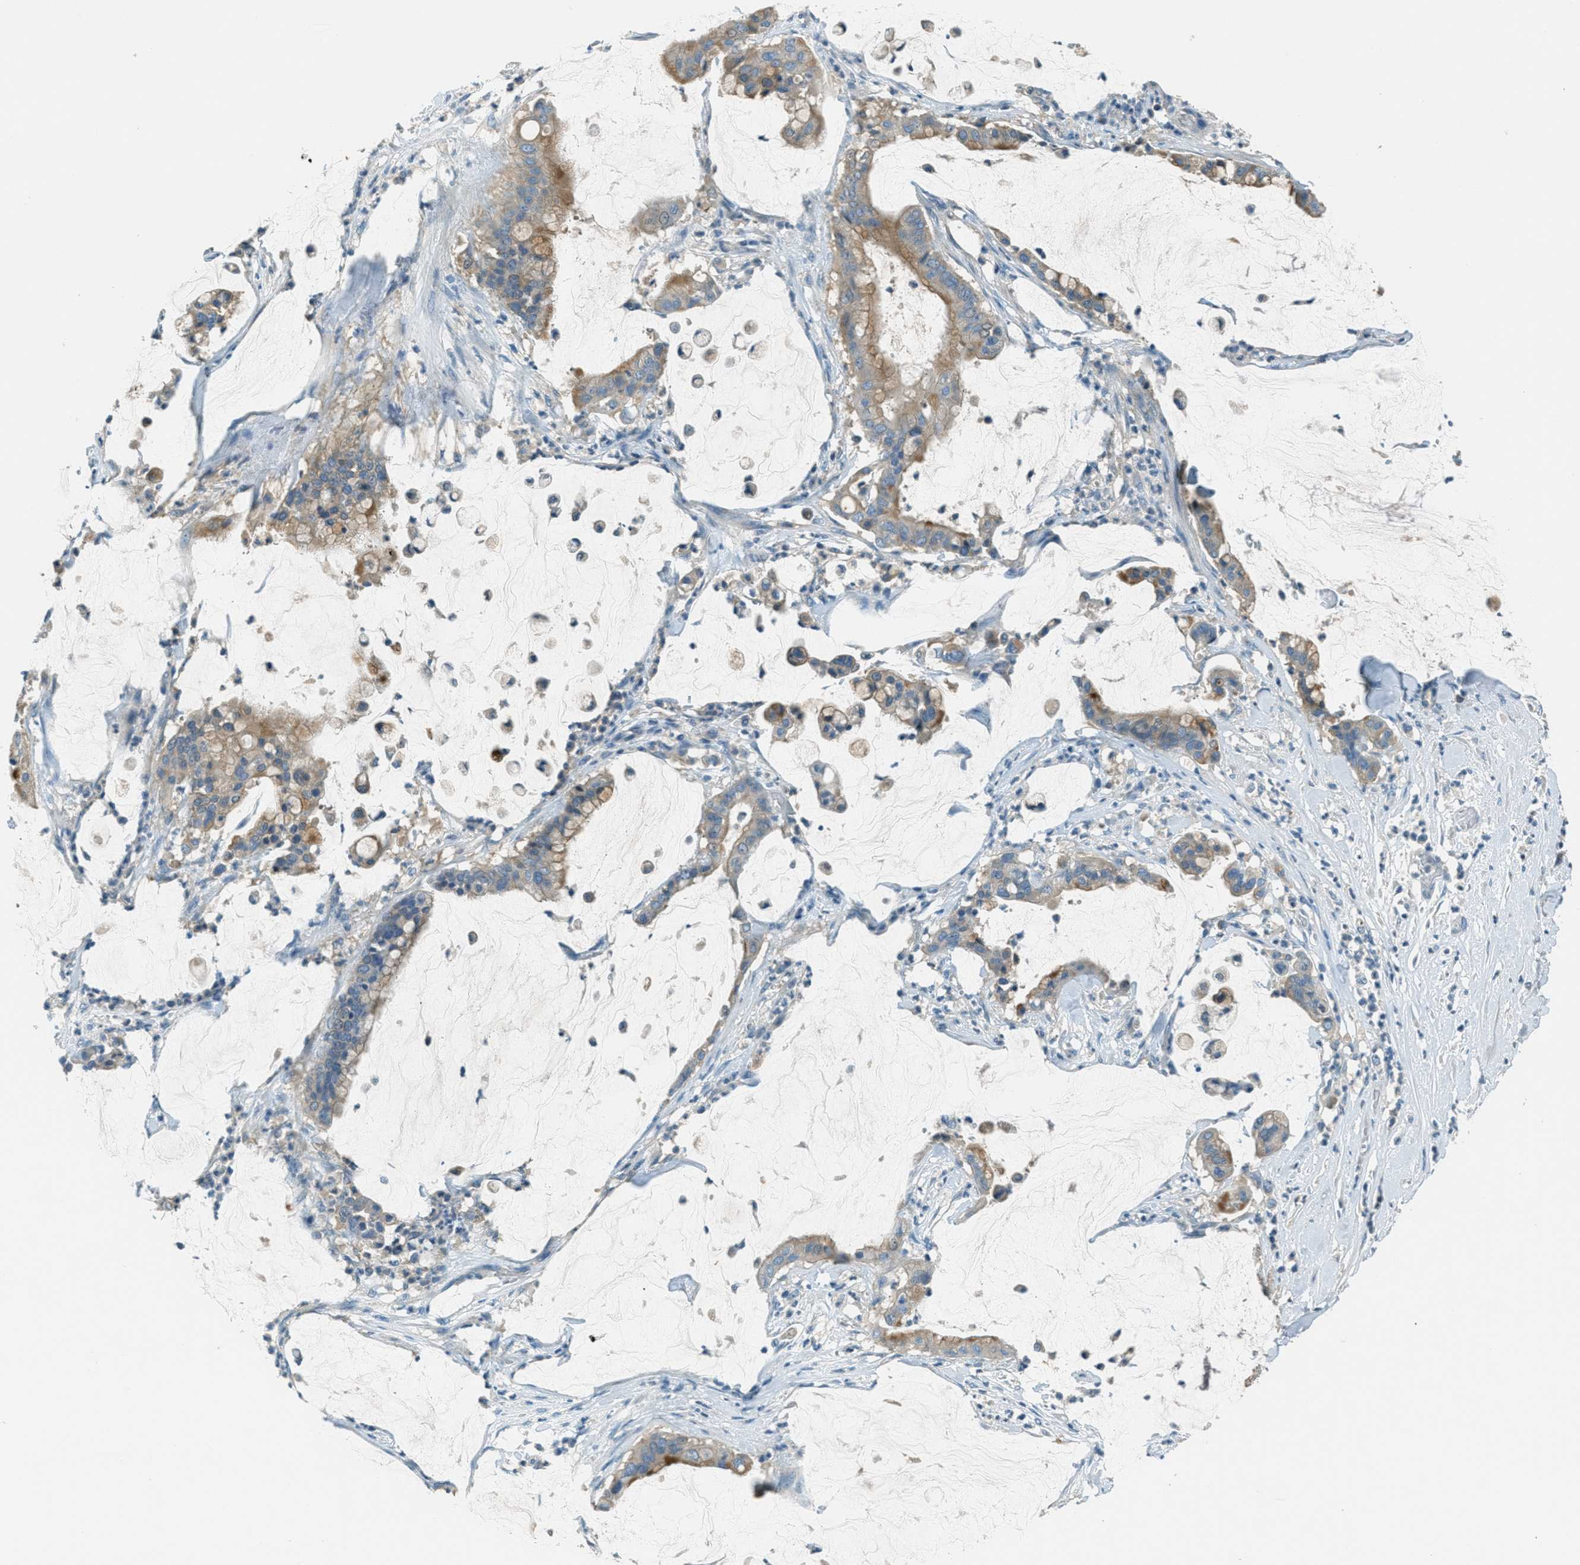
{"staining": {"intensity": "moderate", "quantity": ">75%", "location": "cytoplasmic/membranous"}, "tissue": "pancreatic cancer", "cell_type": "Tumor cells", "image_type": "cancer", "snomed": [{"axis": "morphology", "description": "Adenocarcinoma, NOS"}, {"axis": "topography", "description": "Pancreas"}], "caption": "Protein staining reveals moderate cytoplasmic/membranous expression in about >75% of tumor cells in adenocarcinoma (pancreatic).", "gene": "MSLN", "patient": {"sex": "male", "age": 41}}